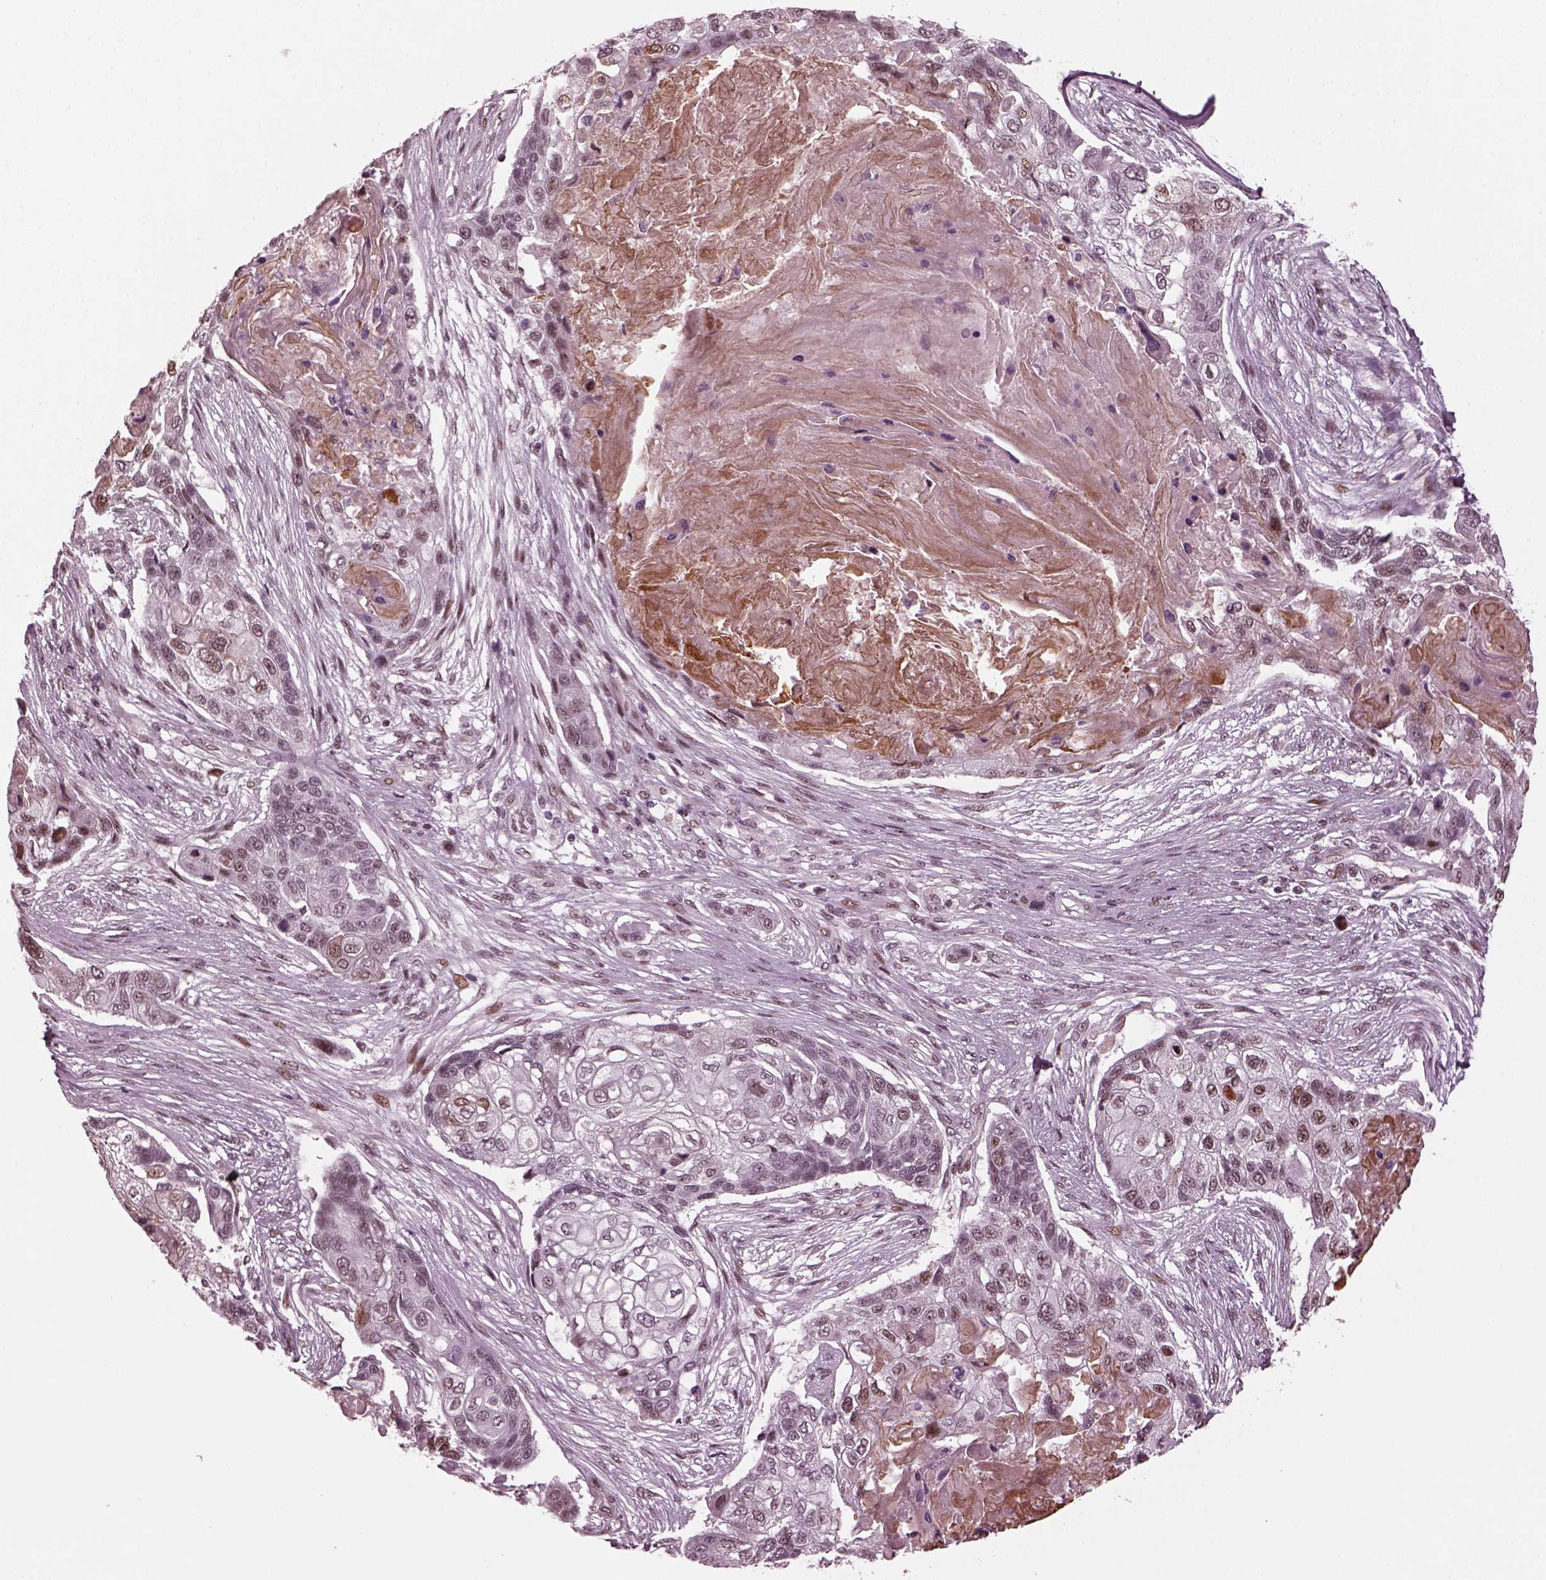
{"staining": {"intensity": "moderate", "quantity": "<25%", "location": "cytoplasmic/membranous,nuclear"}, "tissue": "lung cancer", "cell_type": "Tumor cells", "image_type": "cancer", "snomed": [{"axis": "morphology", "description": "Squamous cell carcinoma, NOS"}, {"axis": "topography", "description": "Lung"}], "caption": "Tumor cells display low levels of moderate cytoplasmic/membranous and nuclear positivity in about <25% of cells in human lung squamous cell carcinoma.", "gene": "TRIB3", "patient": {"sex": "male", "age": 69}}